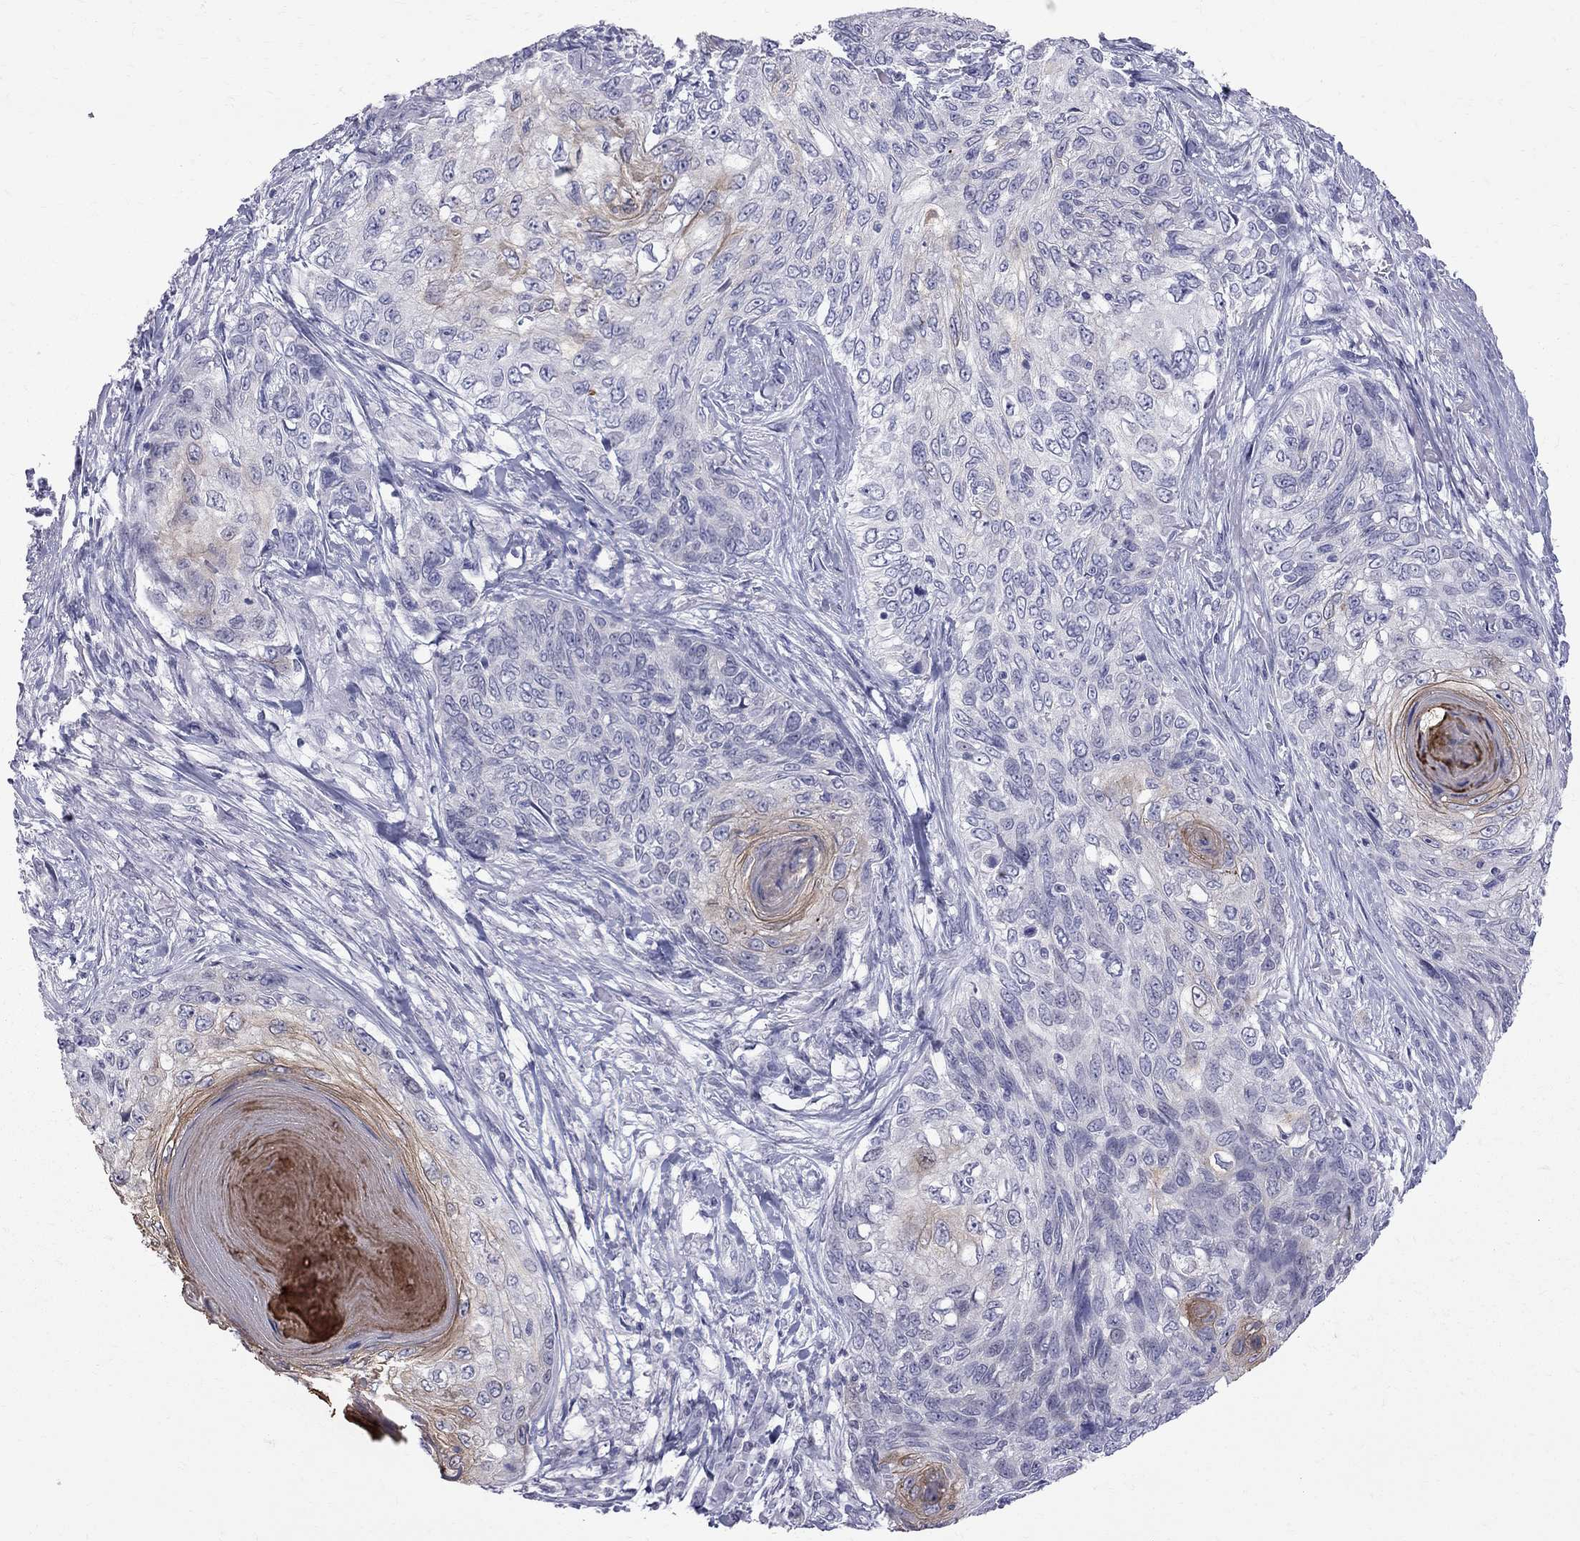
{"staining": {"intensity": "moderate", "quantity": "<25%", "location": "cytoplasmic/membranous"}, "tissue": "skin cancer", "cell_type": "Tumor cells", "image_type": "cancer", "snomed": [{"axis": "morphology", "description": "Squamous cell carcinoma, NOS"}, {"axis": "topography", "description": "Skin"}], "caption": "Skin cancer stained for a protein shows moderate cytoplasmic/membranous positivity in tumor cells.", "gene": "MUC15", "patient": {"sex": "male", "age": 92}}